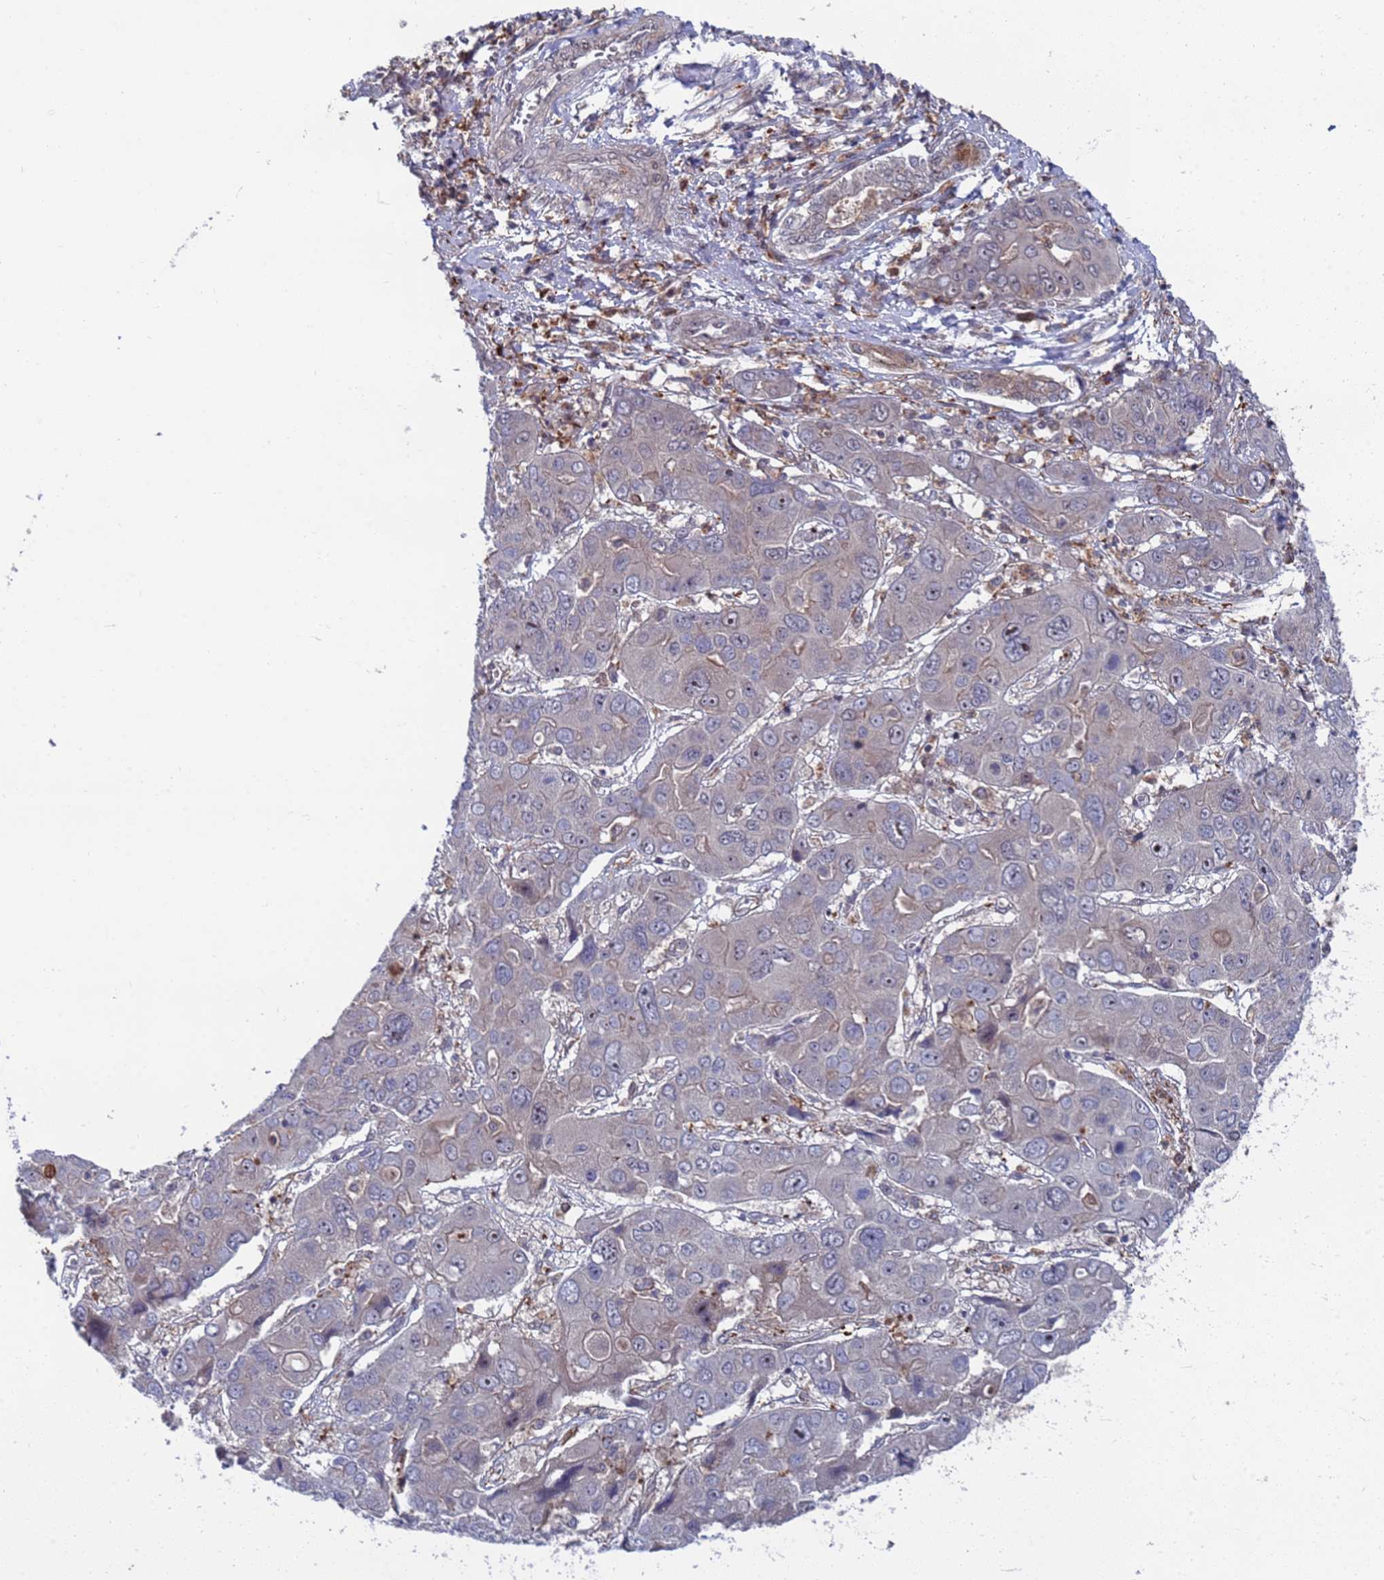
{"staining": {"intensity": "negative", "quantity": "none", "location": "none"}, "tissue": "liver cancer", "cell_type": "Tumor cells", "image_type": "cancer", "snomed": [{"axis": "morphology", "description": "Cholangiocarcinoma"}, {"axis": "topography", "description": "Liver"}], "caption": "This is an immunohistochemistry histopathology image of liver cancer. There is no staining in tumor cells.", "gene": "TMBIM6", "patient": {"sex": "male", "age": 67}}